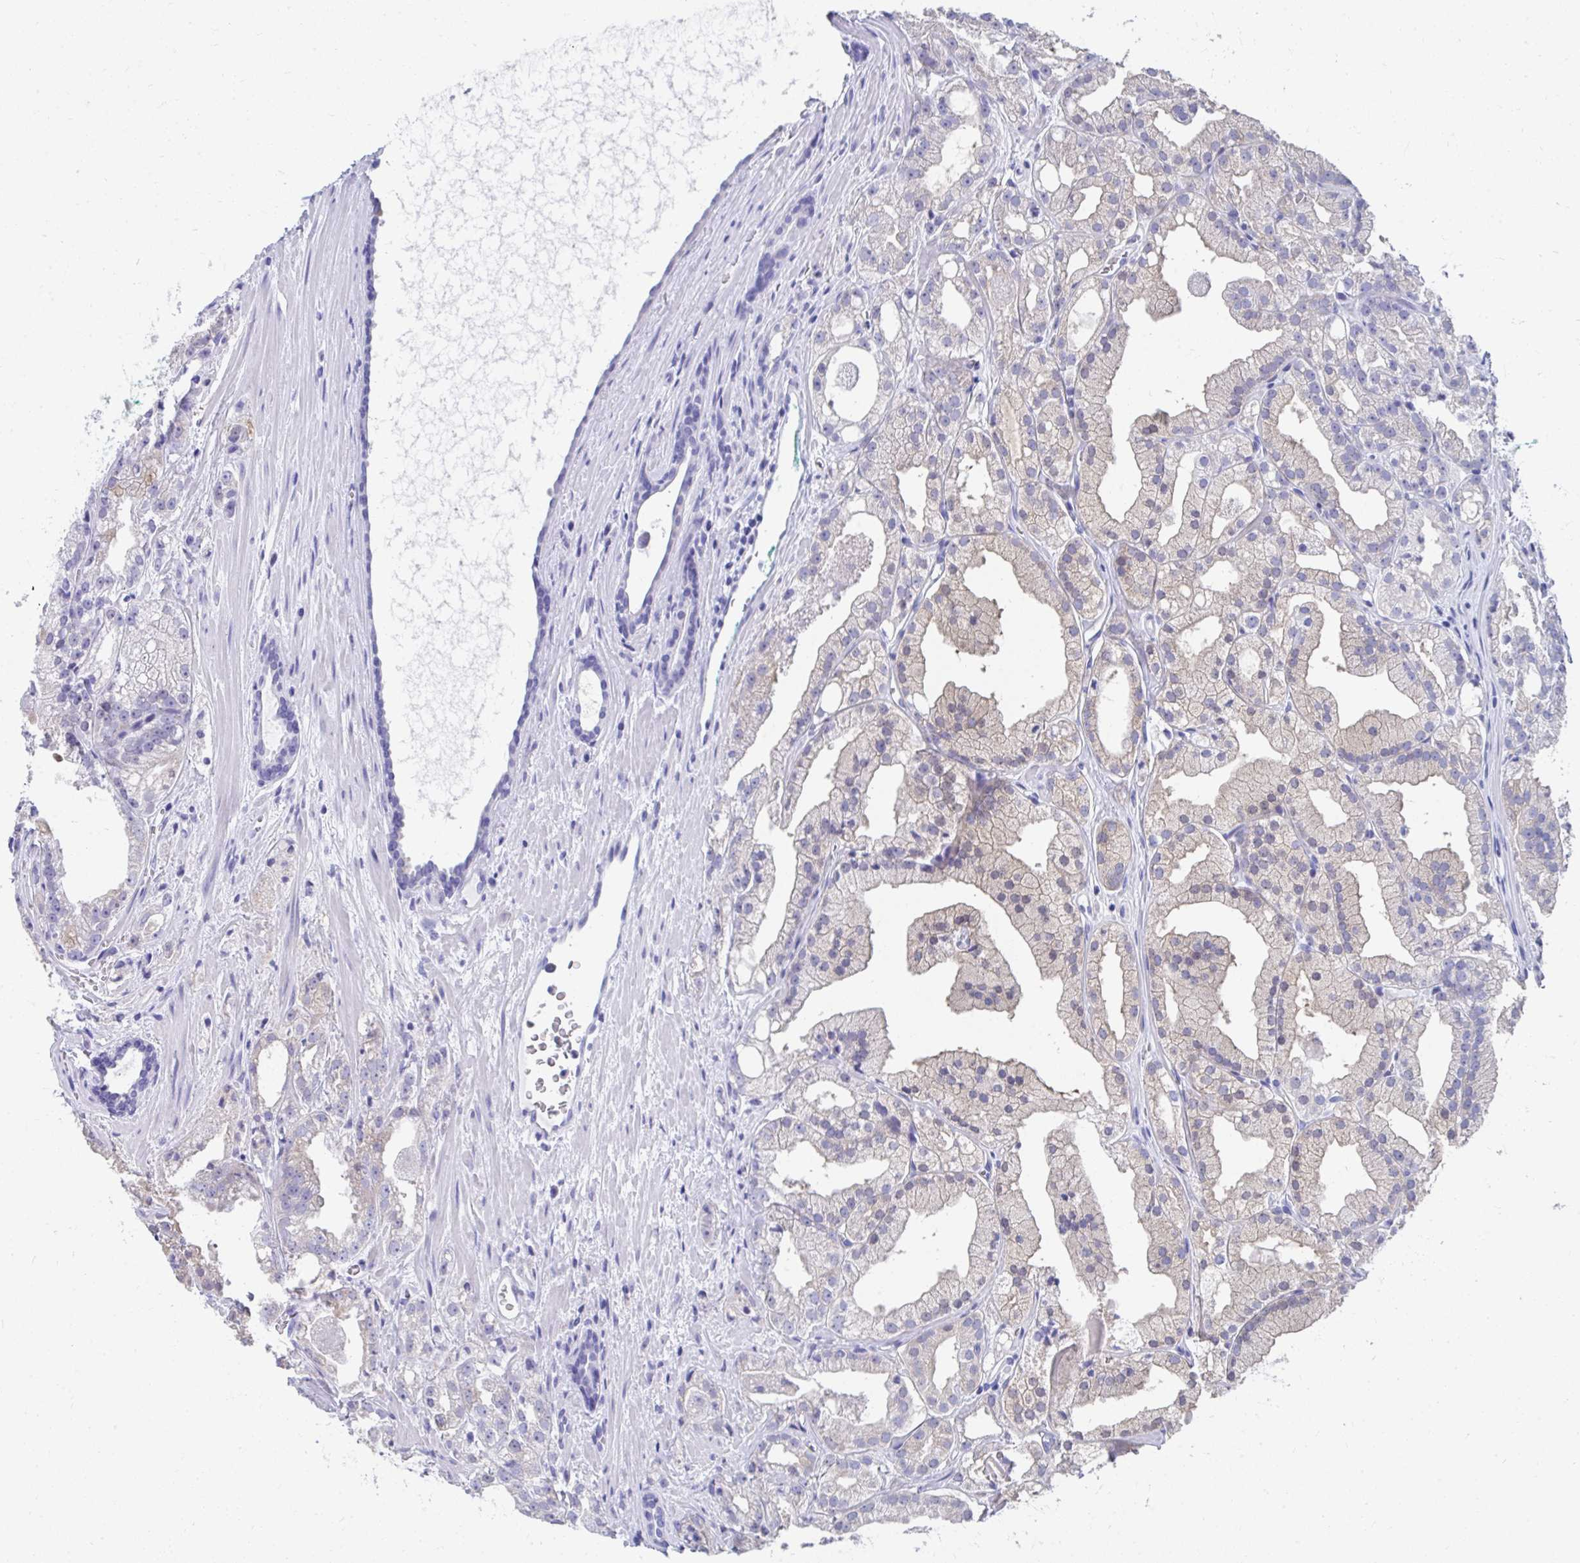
{"staining": {"intensity": "negative", "quantity": "none", "location": "none"}, "tissue": "prostate cancer", "cell_type": "Tumor cells", "image_type": "cancer", "snomed": [{"axis": "morphology", "description": "Adenocarcinoma, High grade"}, {"axis": "topography", "description": "Prostate"}], "caption": "Immunohistochemistry image of neoplastic tissue: human prostate cancer stained with DAB demonstrates no significant protein positivity in tumor cells.", "gene": "HGD", "patient": {"sex": "male", "age": 68}}